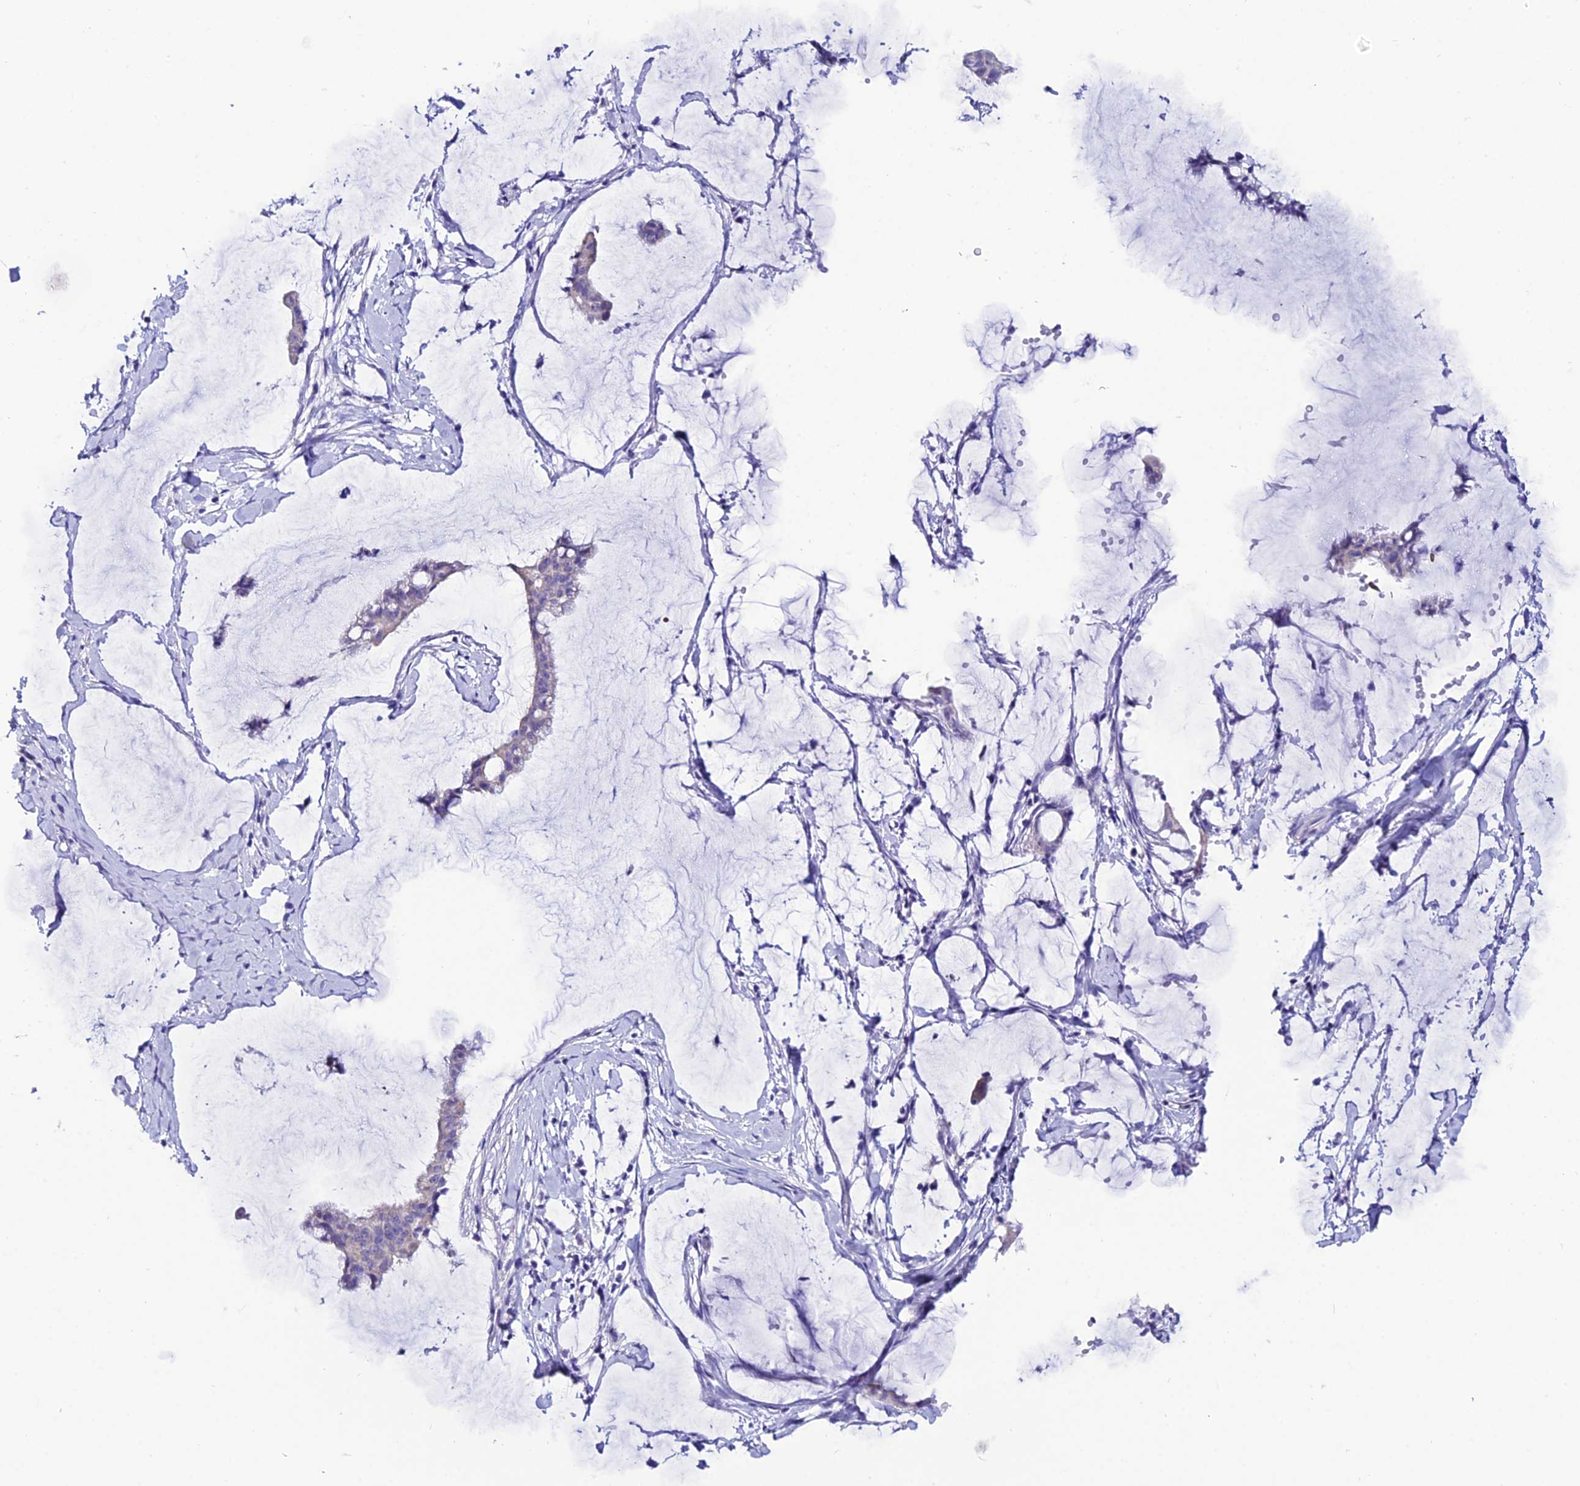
{"staining": {"intensity": "negative", "quantity": "none", "location": "none"}, "tissue": "ovarian cancer", "cell_type": "Tumor cells", "image_type": "cancer", "snomed": [{"axis": "morphology", "description": "Cystadenocarcinoma, mucinous, NOS"}, {"axis": "topography", "description": "Ovary"}], "caption": "The photomicrograph exhibits no staining of tumor cells in mucinous cystadenocarcinoma (ovarian).", "gene": "OR4D5", "patient": {"sex": "female", "age": 73}}